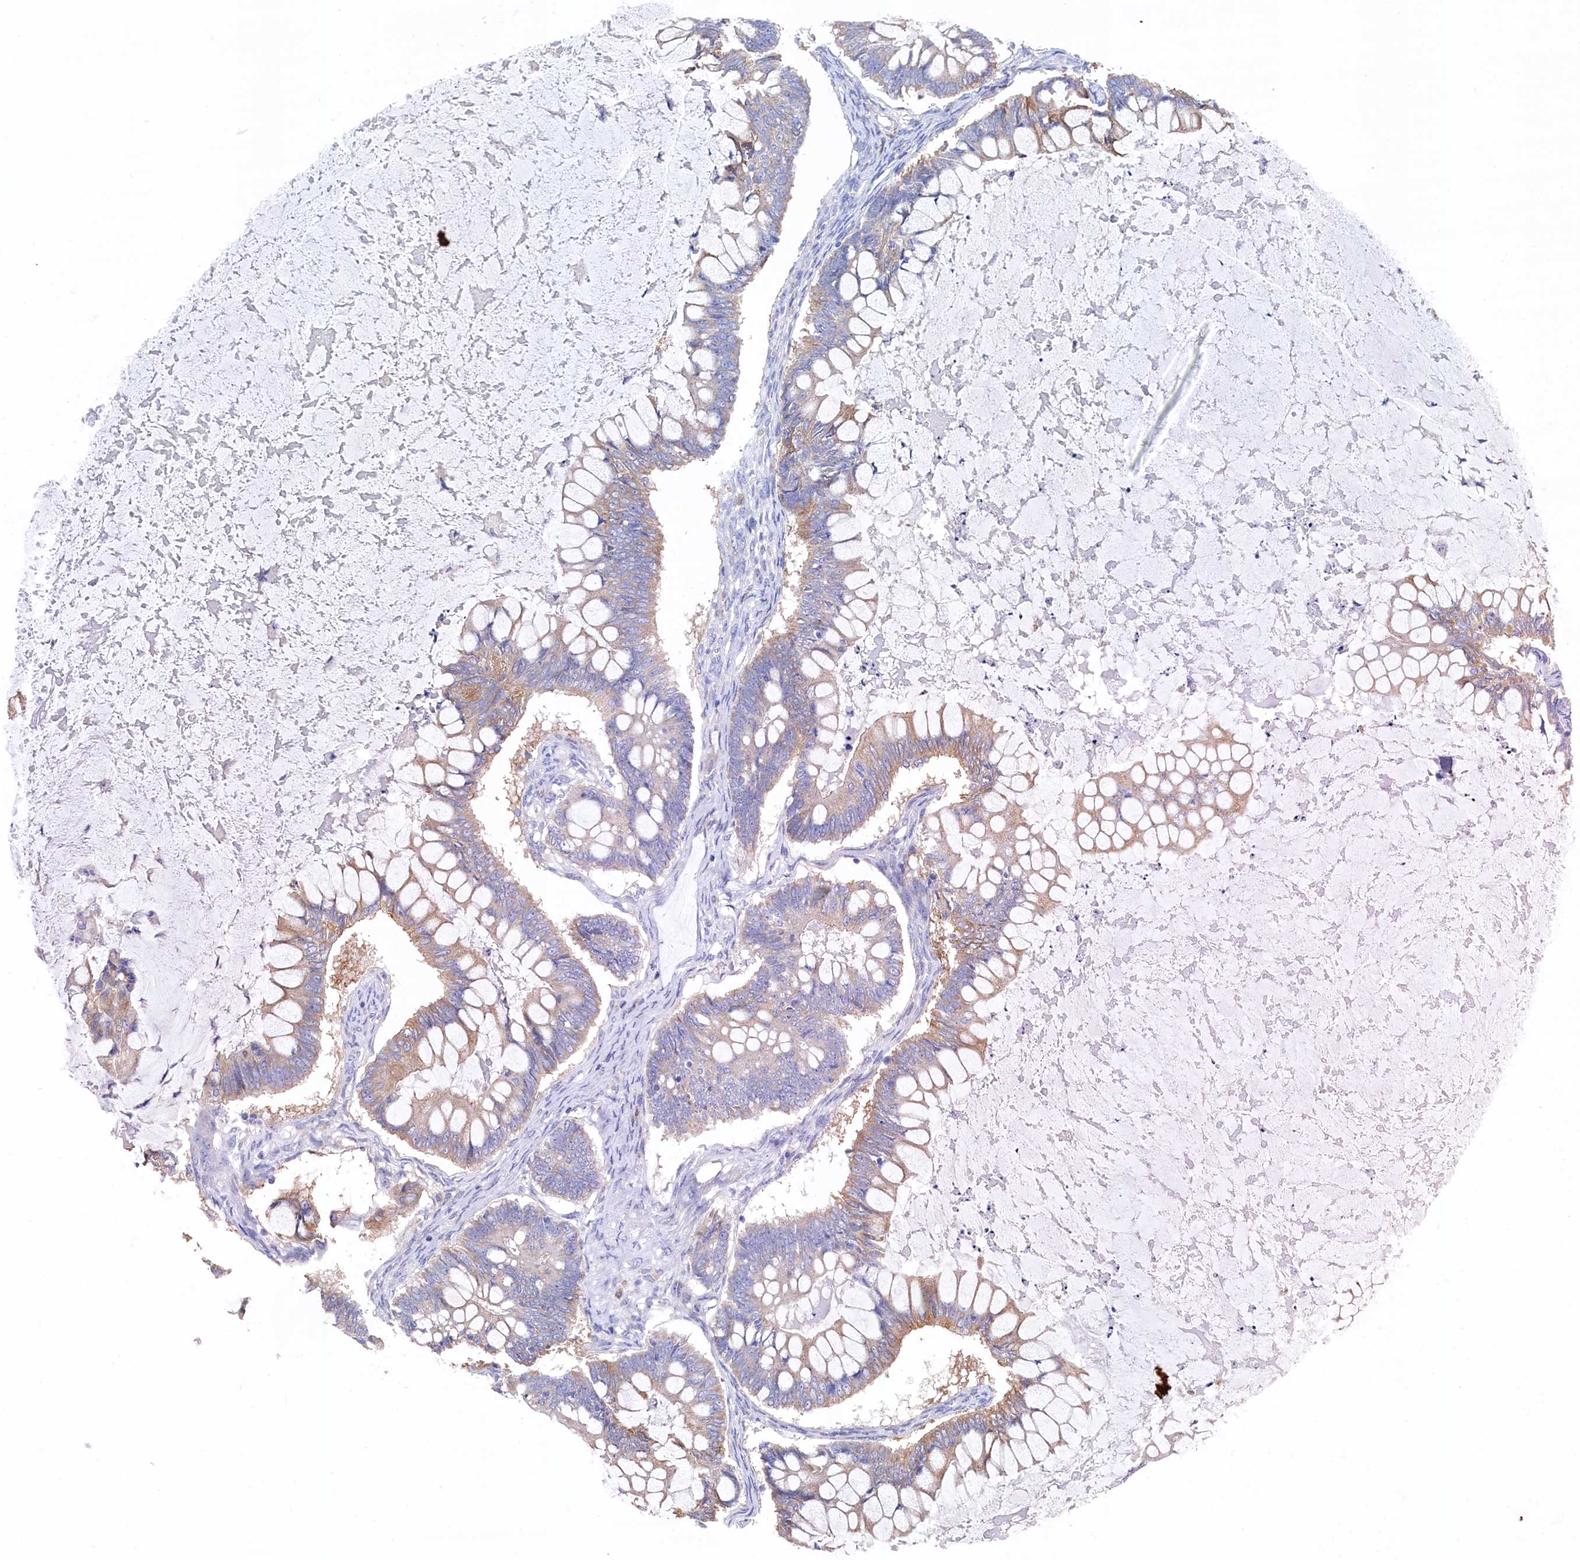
{"staining": {"intensity": "weak", "quantity": "25%-75%", "location": "cytoplasmic/membranous"}, "tissue": "ovarian cancer", "cell_type": "Tumor cells", "image_type": "cancer", "snomed": [{"axis": "morphology", "description": "Cystadenocarcinoma, mucinous, NOS"}, {"axis": "topography", "description": "Ovary"}], "caption": "Immunohistochemistry (IHC) micrograph of ovarian mucinous cystadenocarcinoma stained for a protein (brown), which reveals low levels of weak cytoplasmic/membranous staining in approximately 25%-75% of tumor cells.", "gene": "C12orf73", "patient": {"sex": "female", "age": 61}}